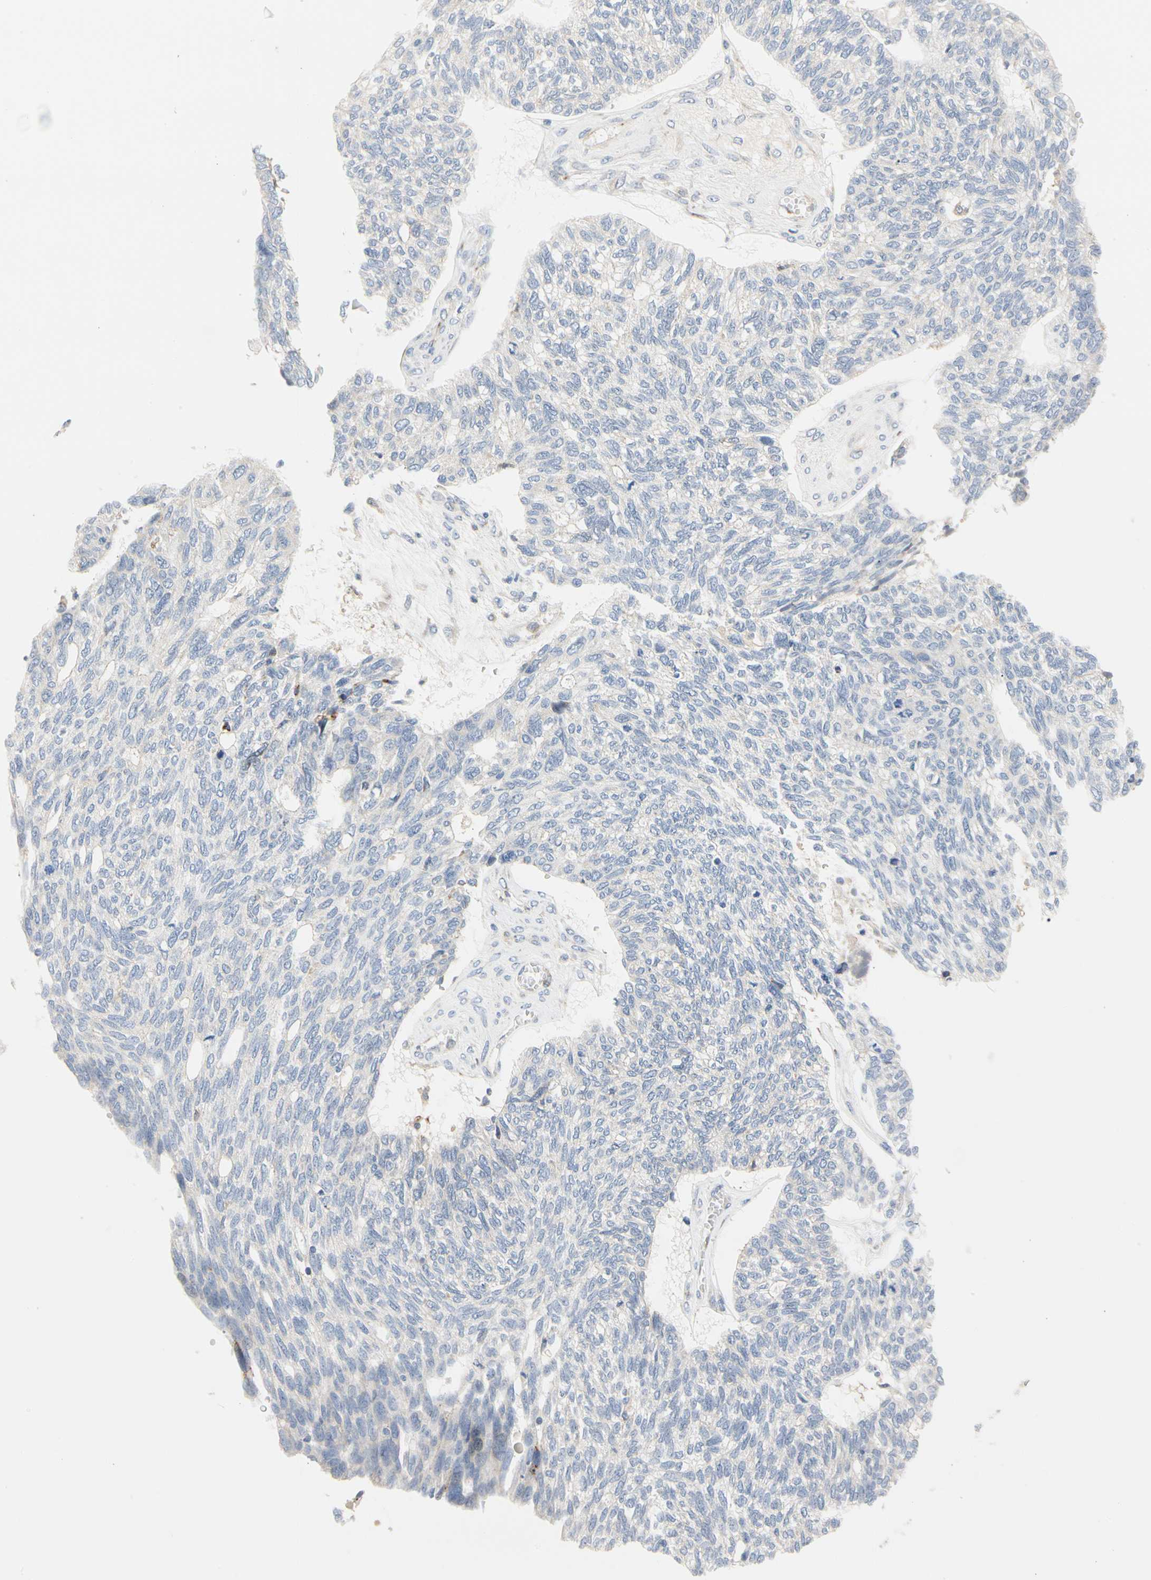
{"staining": {"intensity": "negative", "quantity": "none", "location": "none"}, "tissue": "ovarian cancer", "cell_type": "Tumor cells", "image_type": "cancer", "snomed": [{"axis": "morphology", "description": "Cystadenocarcinoma, serous, NOS"}, {"axis": "topography", "description": "Ovary"}], "caption": "The photomicrograph shows no significant positivity in tumor cells of ovarian cancer (serous cystadenocarcinoma).", "gene": "ZNF236", "patient": {"sex": "female", "age": 79}}